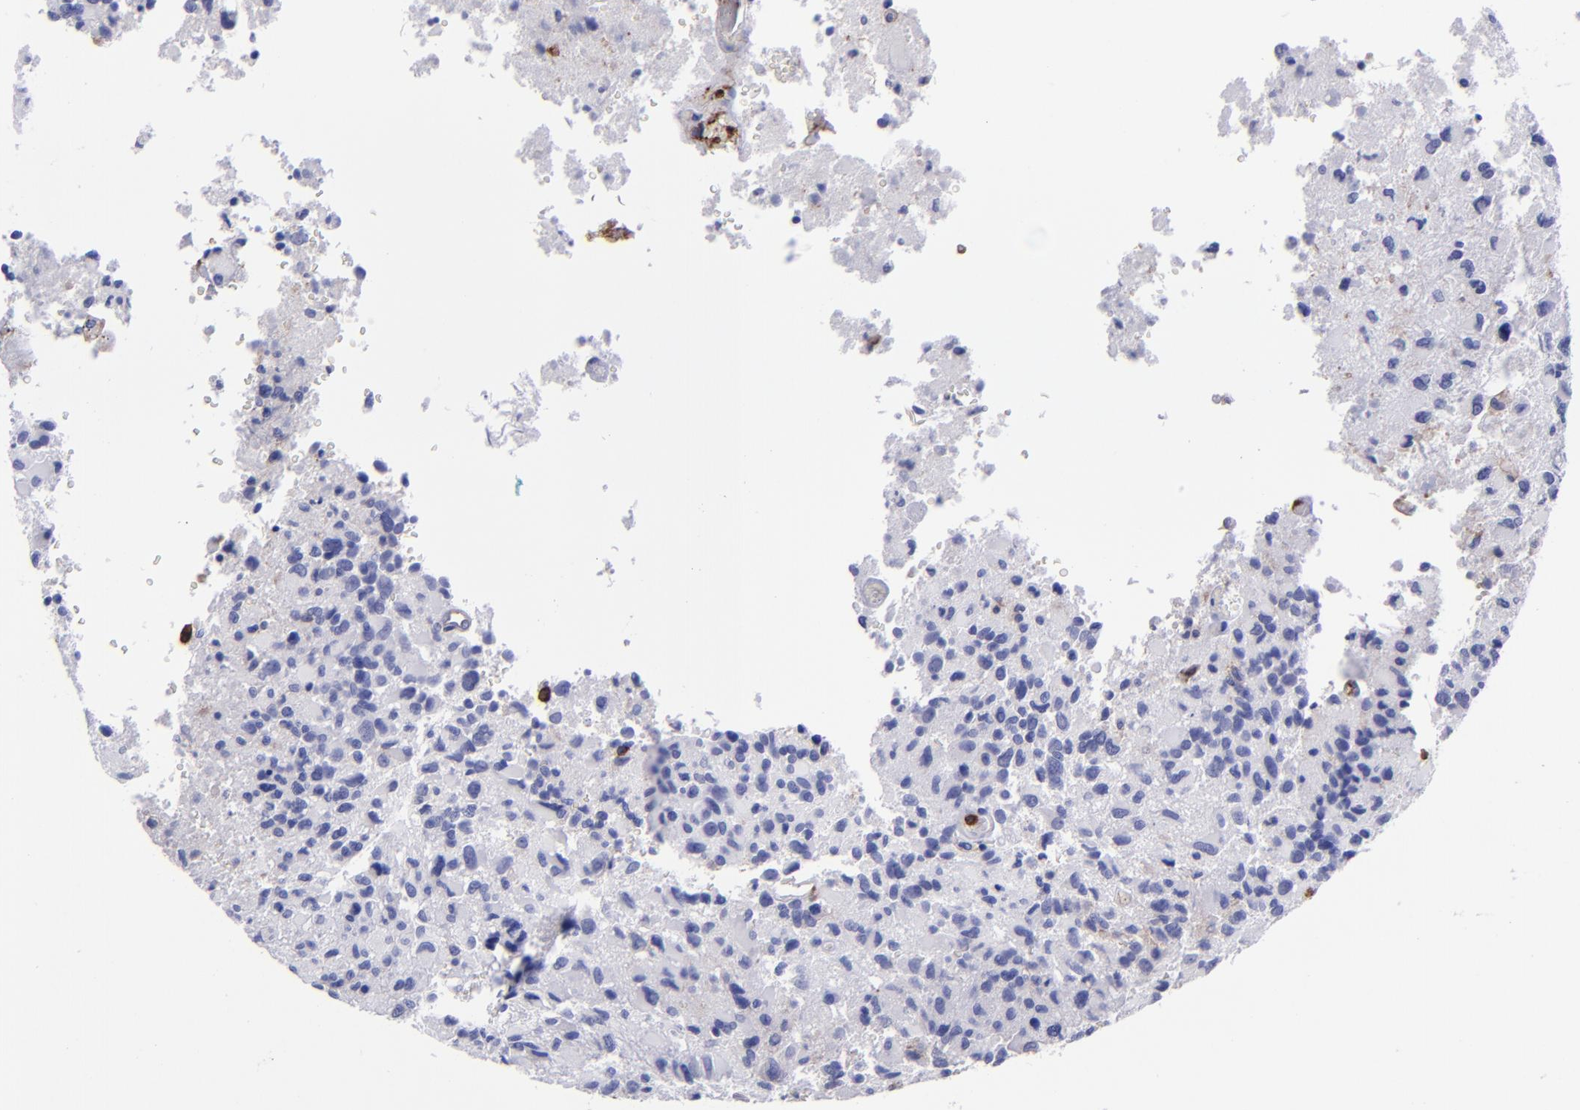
{"staining": {"intensity": "negative", "quantity": "none", "location": "none"}, "tissue": "glioma", "cell_type": "Tumor cells", "image_type": "cancer", "snomed": [{"axis": "morphology", "description": "Glioma, malignant, High grade"}, {"axis": "topography", "description": "Brain"}], "caption": "Tumor cells show no significant protein expression in malignant high-grade glioma.", "gene": "ICAM3", "patient": {"sex": "male", "age": 69}}